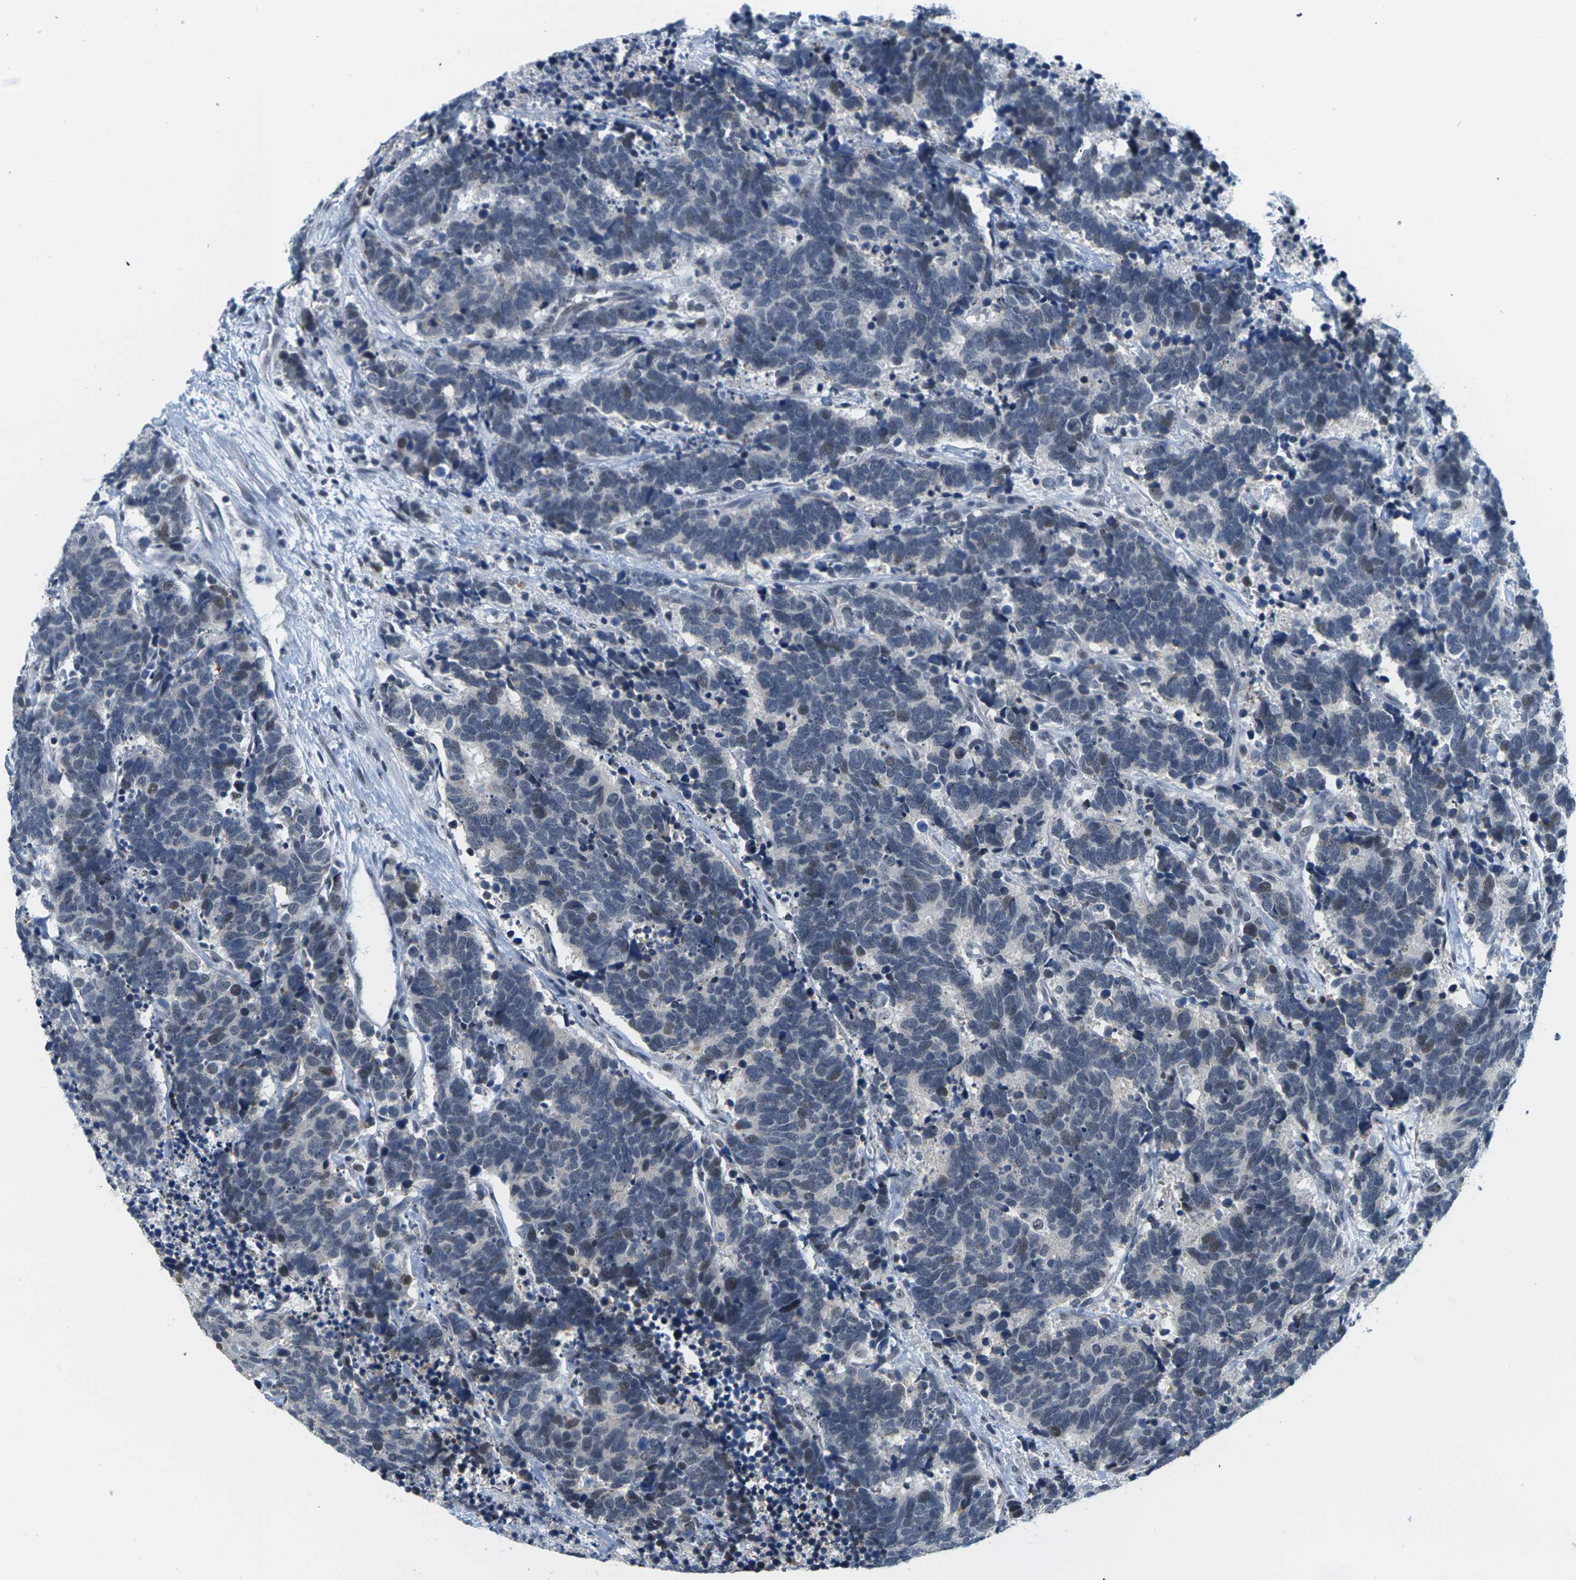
{"staining": {"intensity": "weak", "quantity": "<25%", "location": "nuclear"}, "tissue": "carcinoid", "cell_type": "Tumor cells", "image_type": "cancer", "snomed": [{"axis": "morphology", "description": "Carcinoma, NOS"}, {"axis": "morphology", "description": "Carcinoid, malignant, NOS"}, {"axis": "topography", "description": "Urinary bladder"}], "caption": "IHC of human carcinoid reveals no positivity in tumor cells. (Brightfield microscopy of DAB IHC at high magnification).", "gene": "NSRP1", "patient": {"sex": "male", "age": 57}}